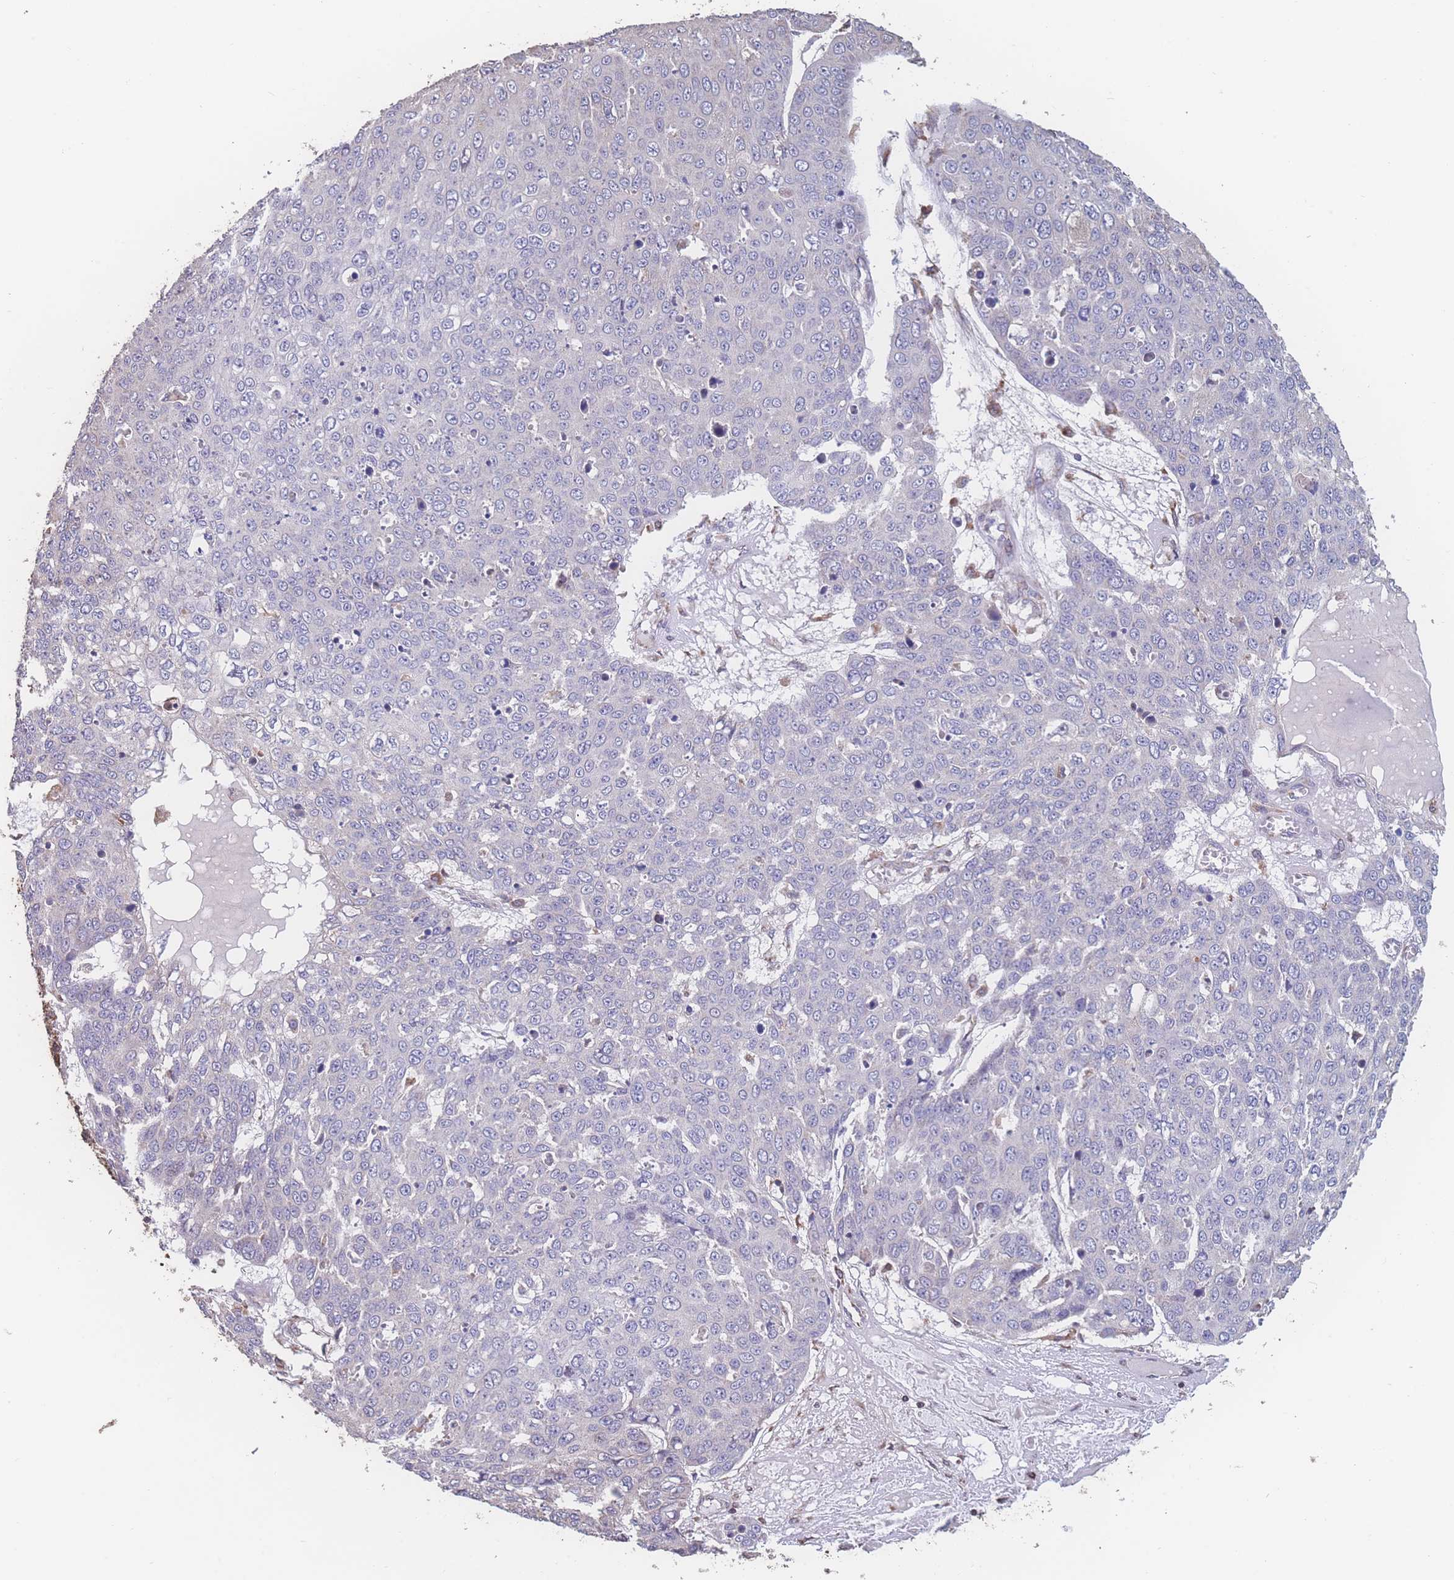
{"staining": {"intensity": "negative", "quantity": "none", "location": "none"}, "tissue": "skin cancer", "cell_type": "Tumor cells", "image_type": "cancer", "snomed": [{"axis": "morphology", "description": "Squamous cell carcinoma, NOS"}, {"axis": "topography", "description": "Skin"}], "caption": "This histopathology image is of skin squamous cell carcinoma stained with immunohistochemistry (IHC) to label a protein in brown with the nuclei are counter-stained blue. There is no staining in tumor cells.", "gene": "SGSM3", "patient": {"sex": "male", "age": 71}}